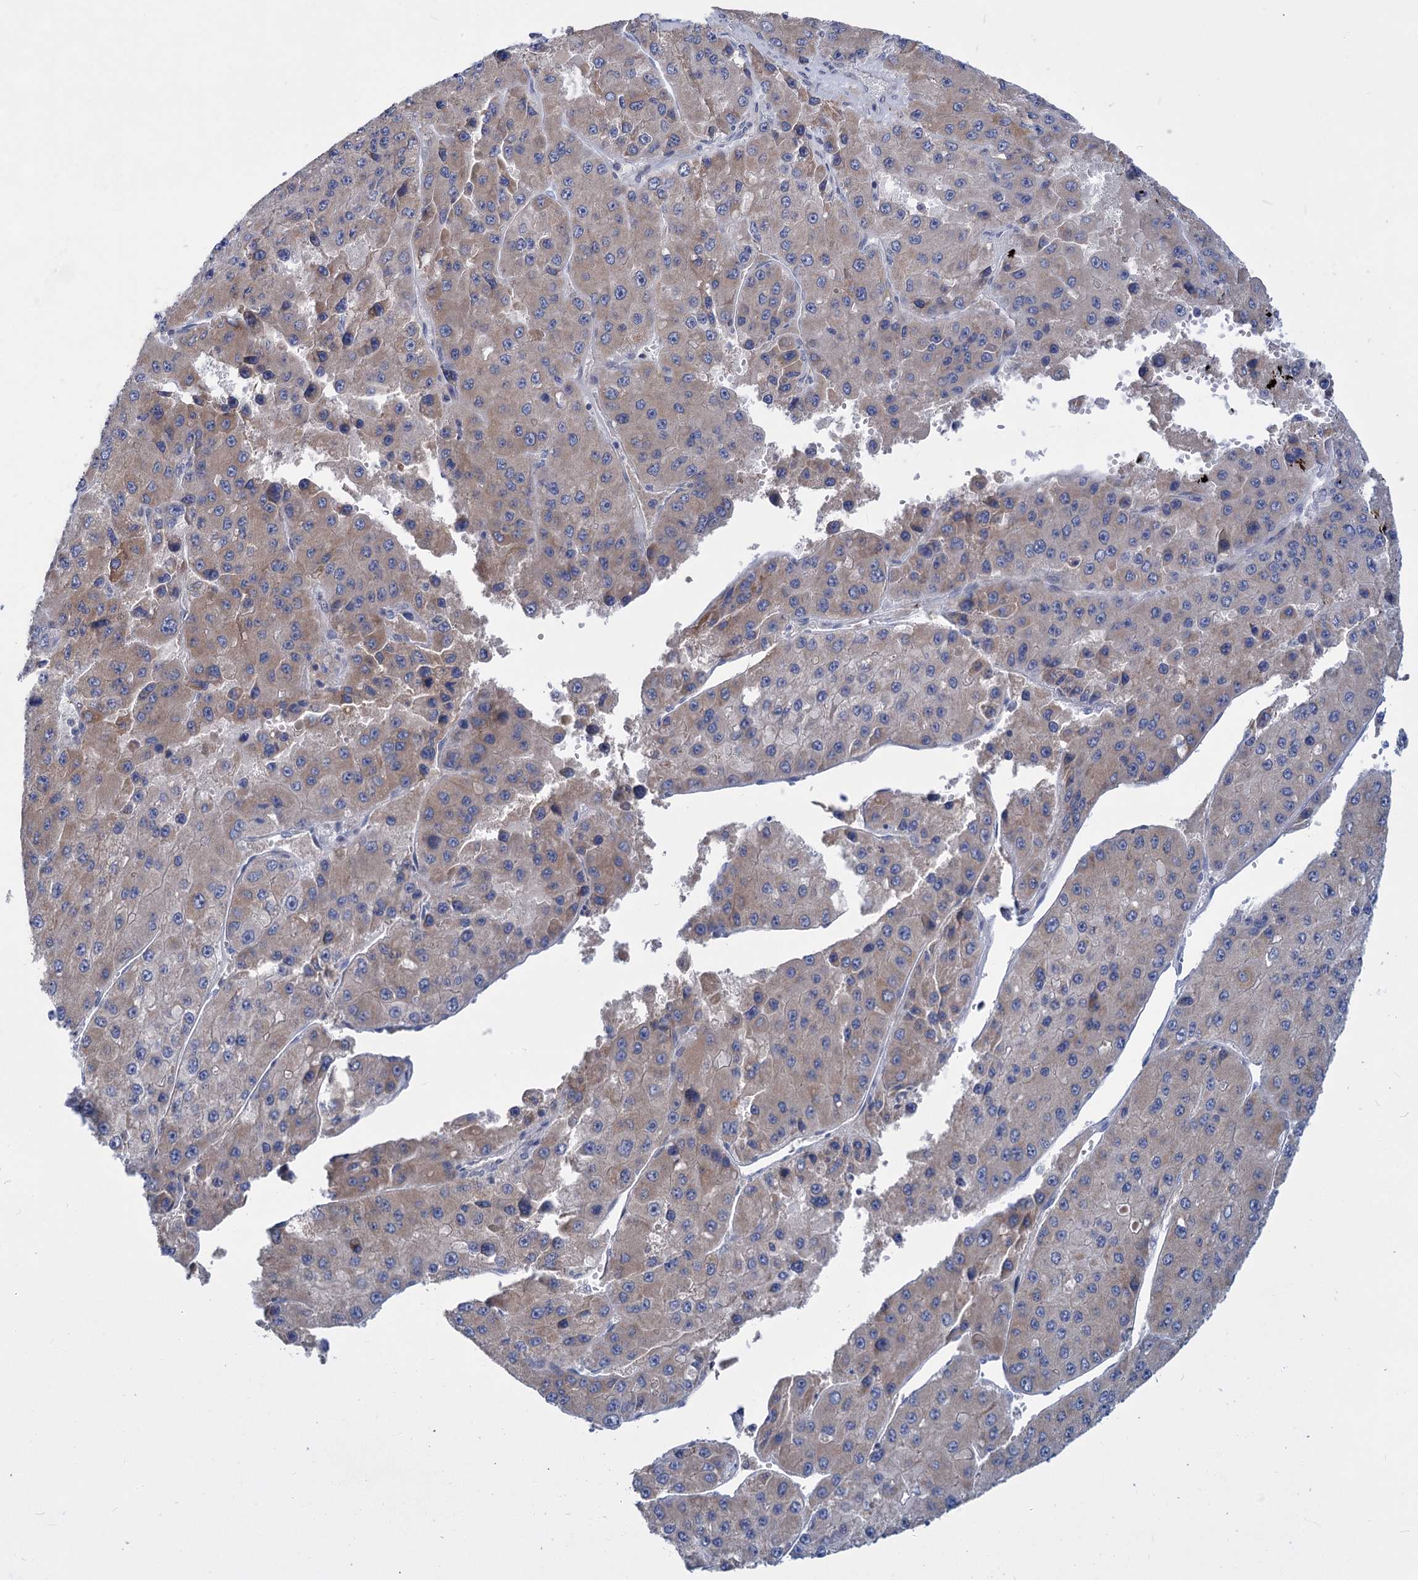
{"staining": {"intensity": "moderate", "quantity": "25%-75%", "location": "cytoplasmic/membranous"}, "tissue": "liver cancer", "cell_type": "Tumor cells", "image_type": "cancer", "snomed": [{"axis": "morphology", "description": "Carcinoma, Hepatocellular, NOS"}, {"axis": "topography", "description": "Liver"}], "caption": "Immunohistochemistry (DAB (3,3'-diaminobenzidine)) staining of human liver cancer (hepatocellular carcinoma) shows moderate cytoplasmic/membranous protein staining in about 25%-75% of tumor cells. Immunohistochemistry stains the protein in brown and the nuclei are stained blue.", "gene": "TTC17", "patient": {"sex": "female", "age": 73}}